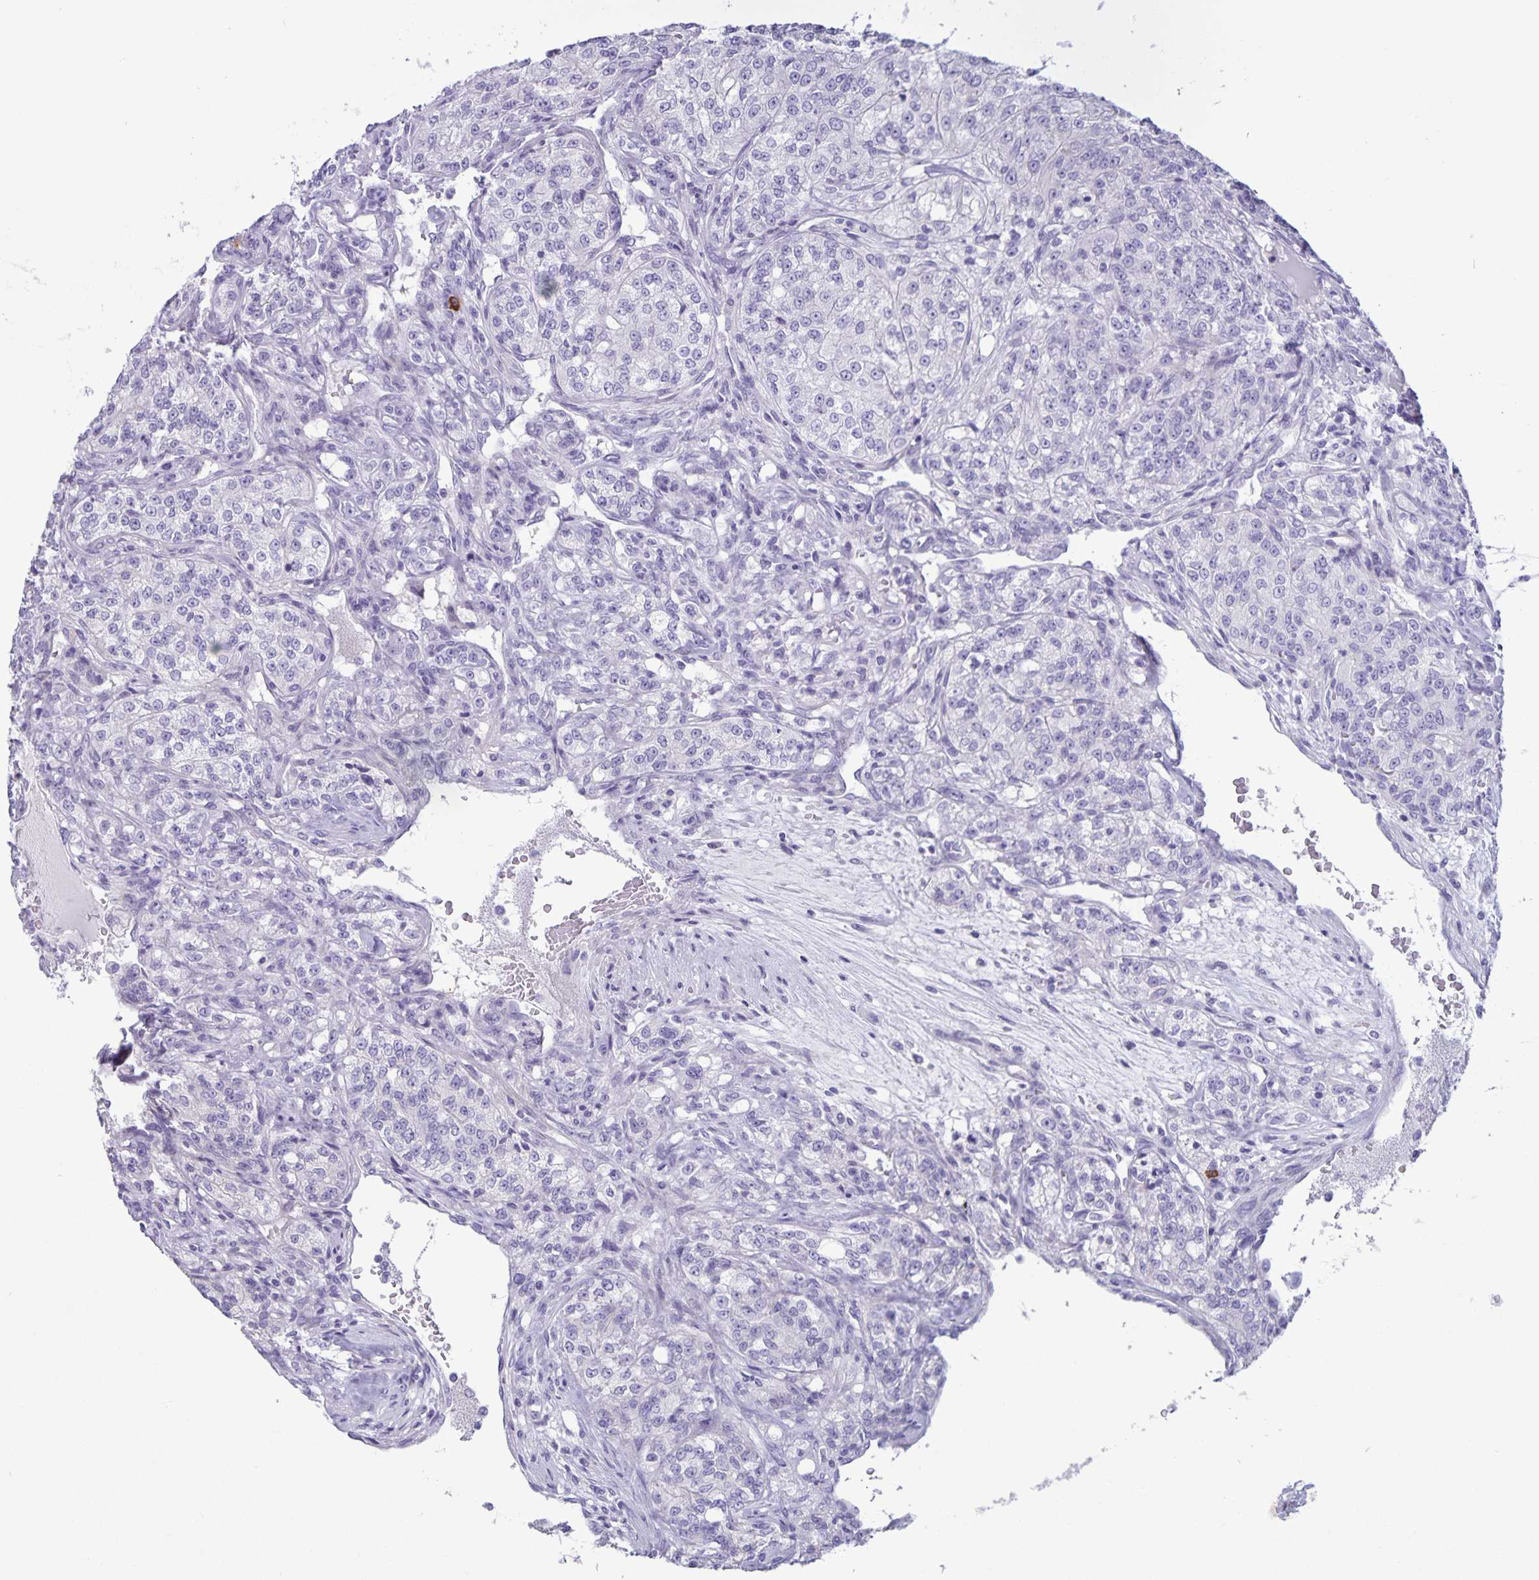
{"staining": {"intensity": "negative", "quantity": "none", "location": "none"}, "tissue": "renal cancer", "cell_type": "Tumor cells", "image_type": "cancer", "snomed": [{"axis": "morphology", "description": "Adenocarcinoma, NOS"}, {"axis": "topography", "description": "Kidney"}], "caption": "Immunohistochemistry micrograph of renal cancer stained for a protein (brown), which demonstrates no expression in tumor cells.", "gene": "IBTK", "patient": {"sex": "female", "age": 63}}